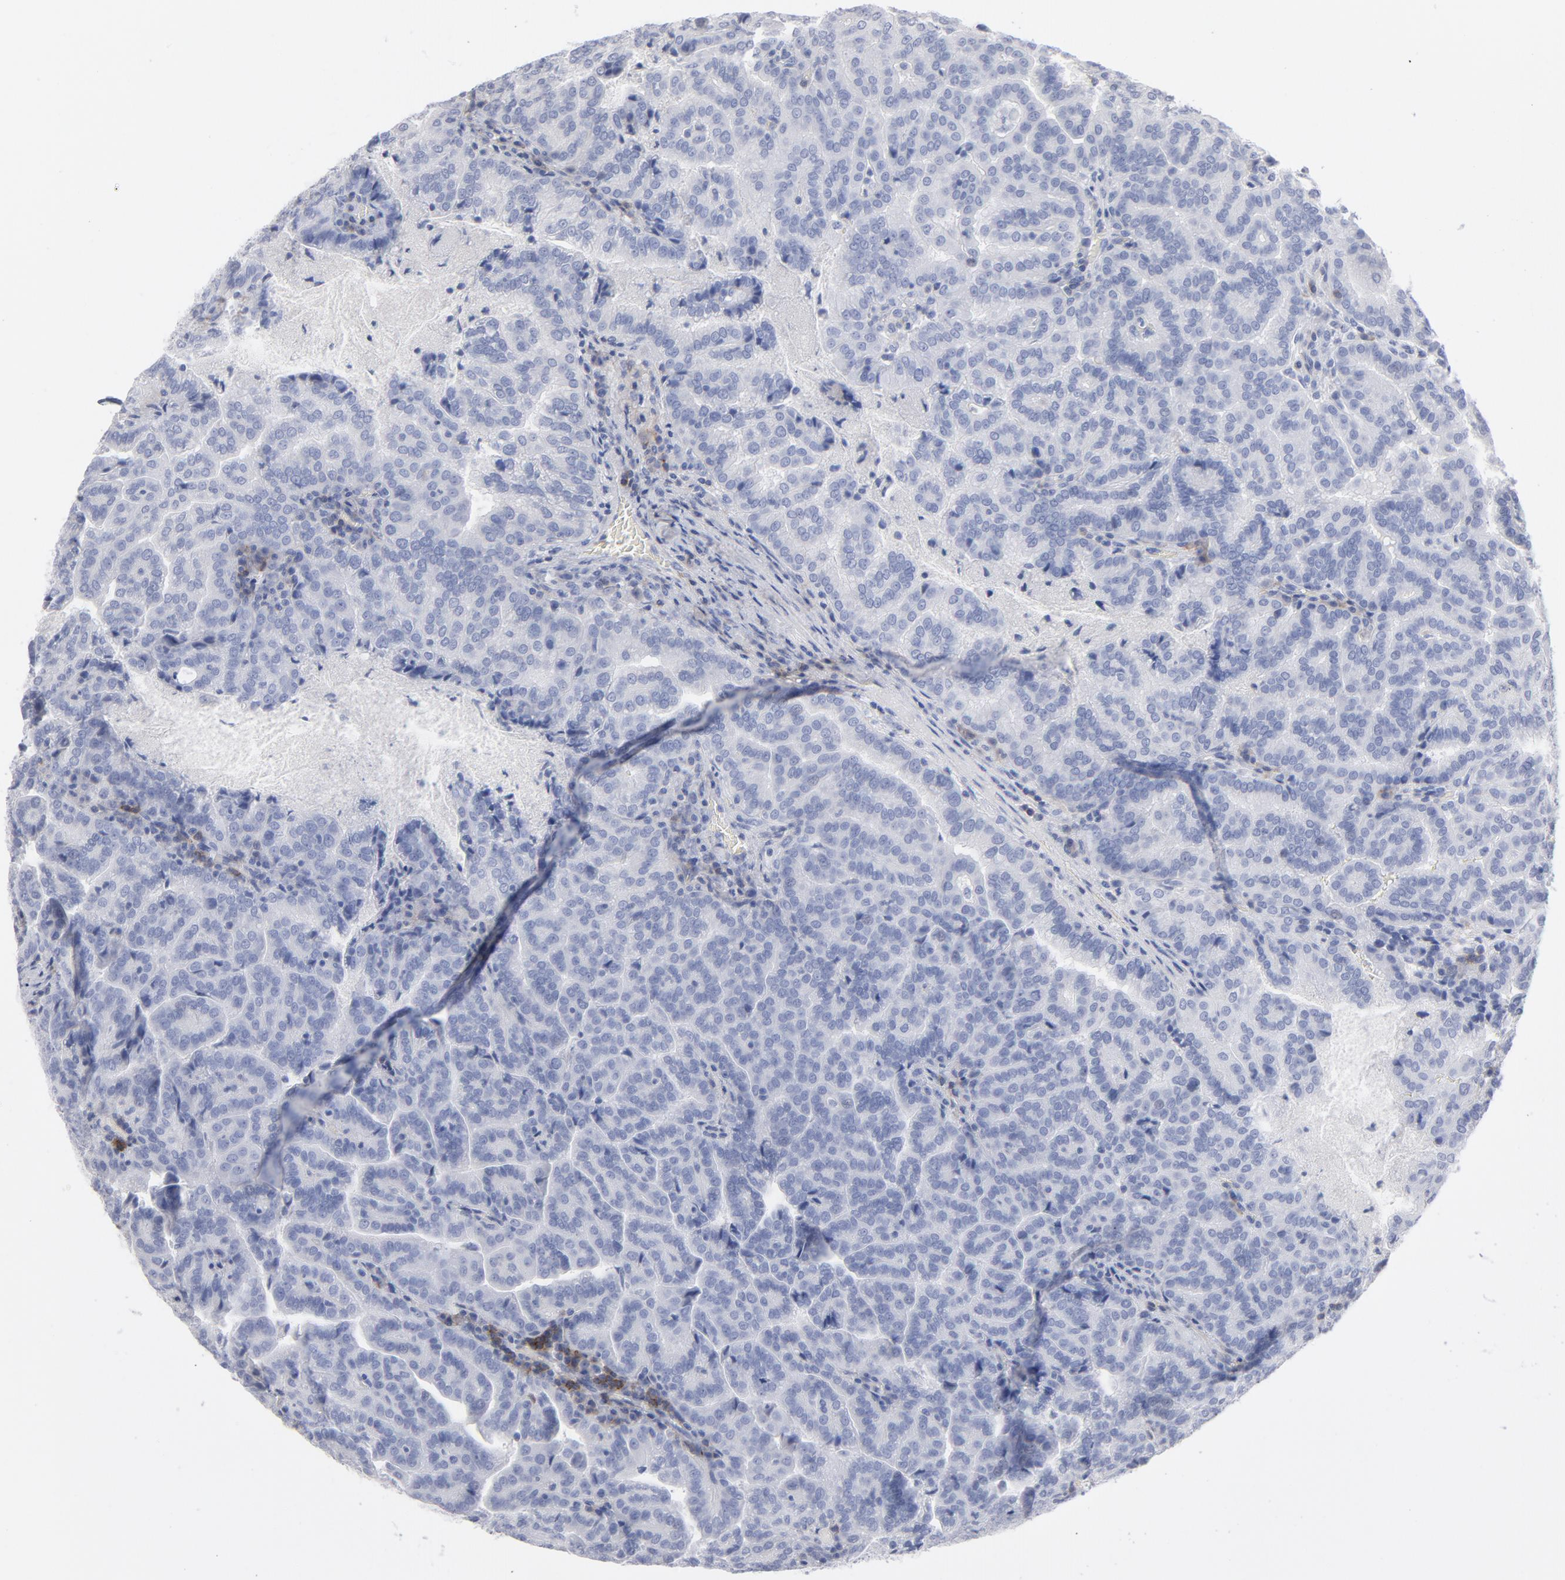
{"staining": {"intensity": "negative", "quantity": "none", "location": "none"}, "tissue": "renal cancer", "cell_type": "Tumor cells", "image_type": "cancer", "snomed": [{"axis": "morphology", "description": "Adenocarcinoma, NOS"}, {"axis": "topography", "description": "Kidney"}], "caption": "Immunohistochemistry (IHC) micrograph of adenocarcinoma (renal) stained for a protein (brown), which shows no staining in tumor cells.", "gene": "P2RY8", "patient": {"sex": "male", "age": 61}}